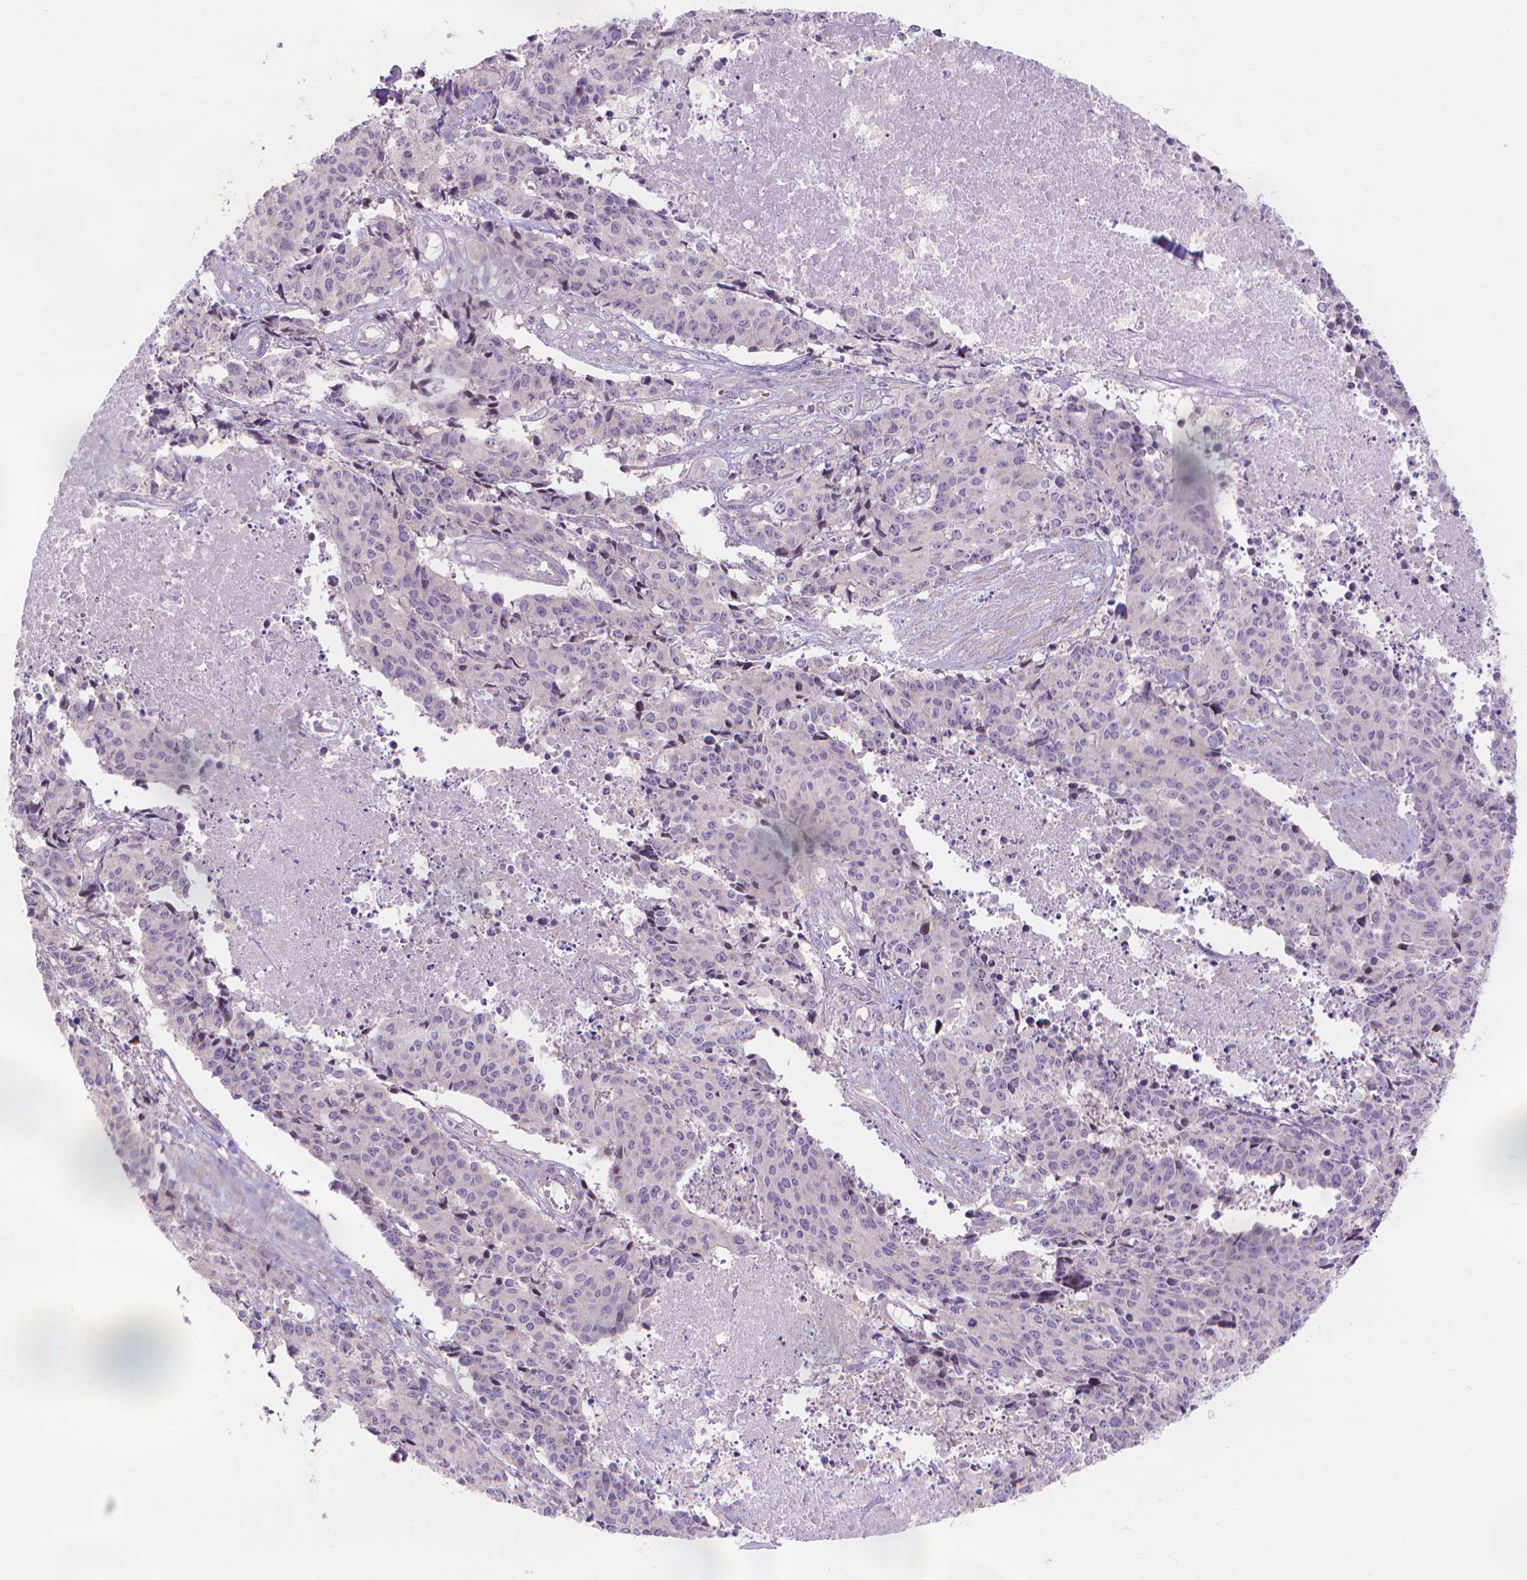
{"staining": {"intensity": "negative", "quantity": "none", "location": "none"}, "tissue": "cervical cancer", "cell_type": "Tumor cells", "image_type": "cancer", "snomed": [{"axis": "morphology", "description": "Squamous cell carcinoma, NOS"}, {"axis": "topography", "description": "Cervix"}], "caption": "High magnification brightfield microscopy of cervical cancer (squamous cell carcinoma) stained with DAB (brown) and counterstained with hematoxylin (blue): tumor cells show no significant expression.", "gene": "PRDM13", "patient": {"sex": "female", "age": 28}}